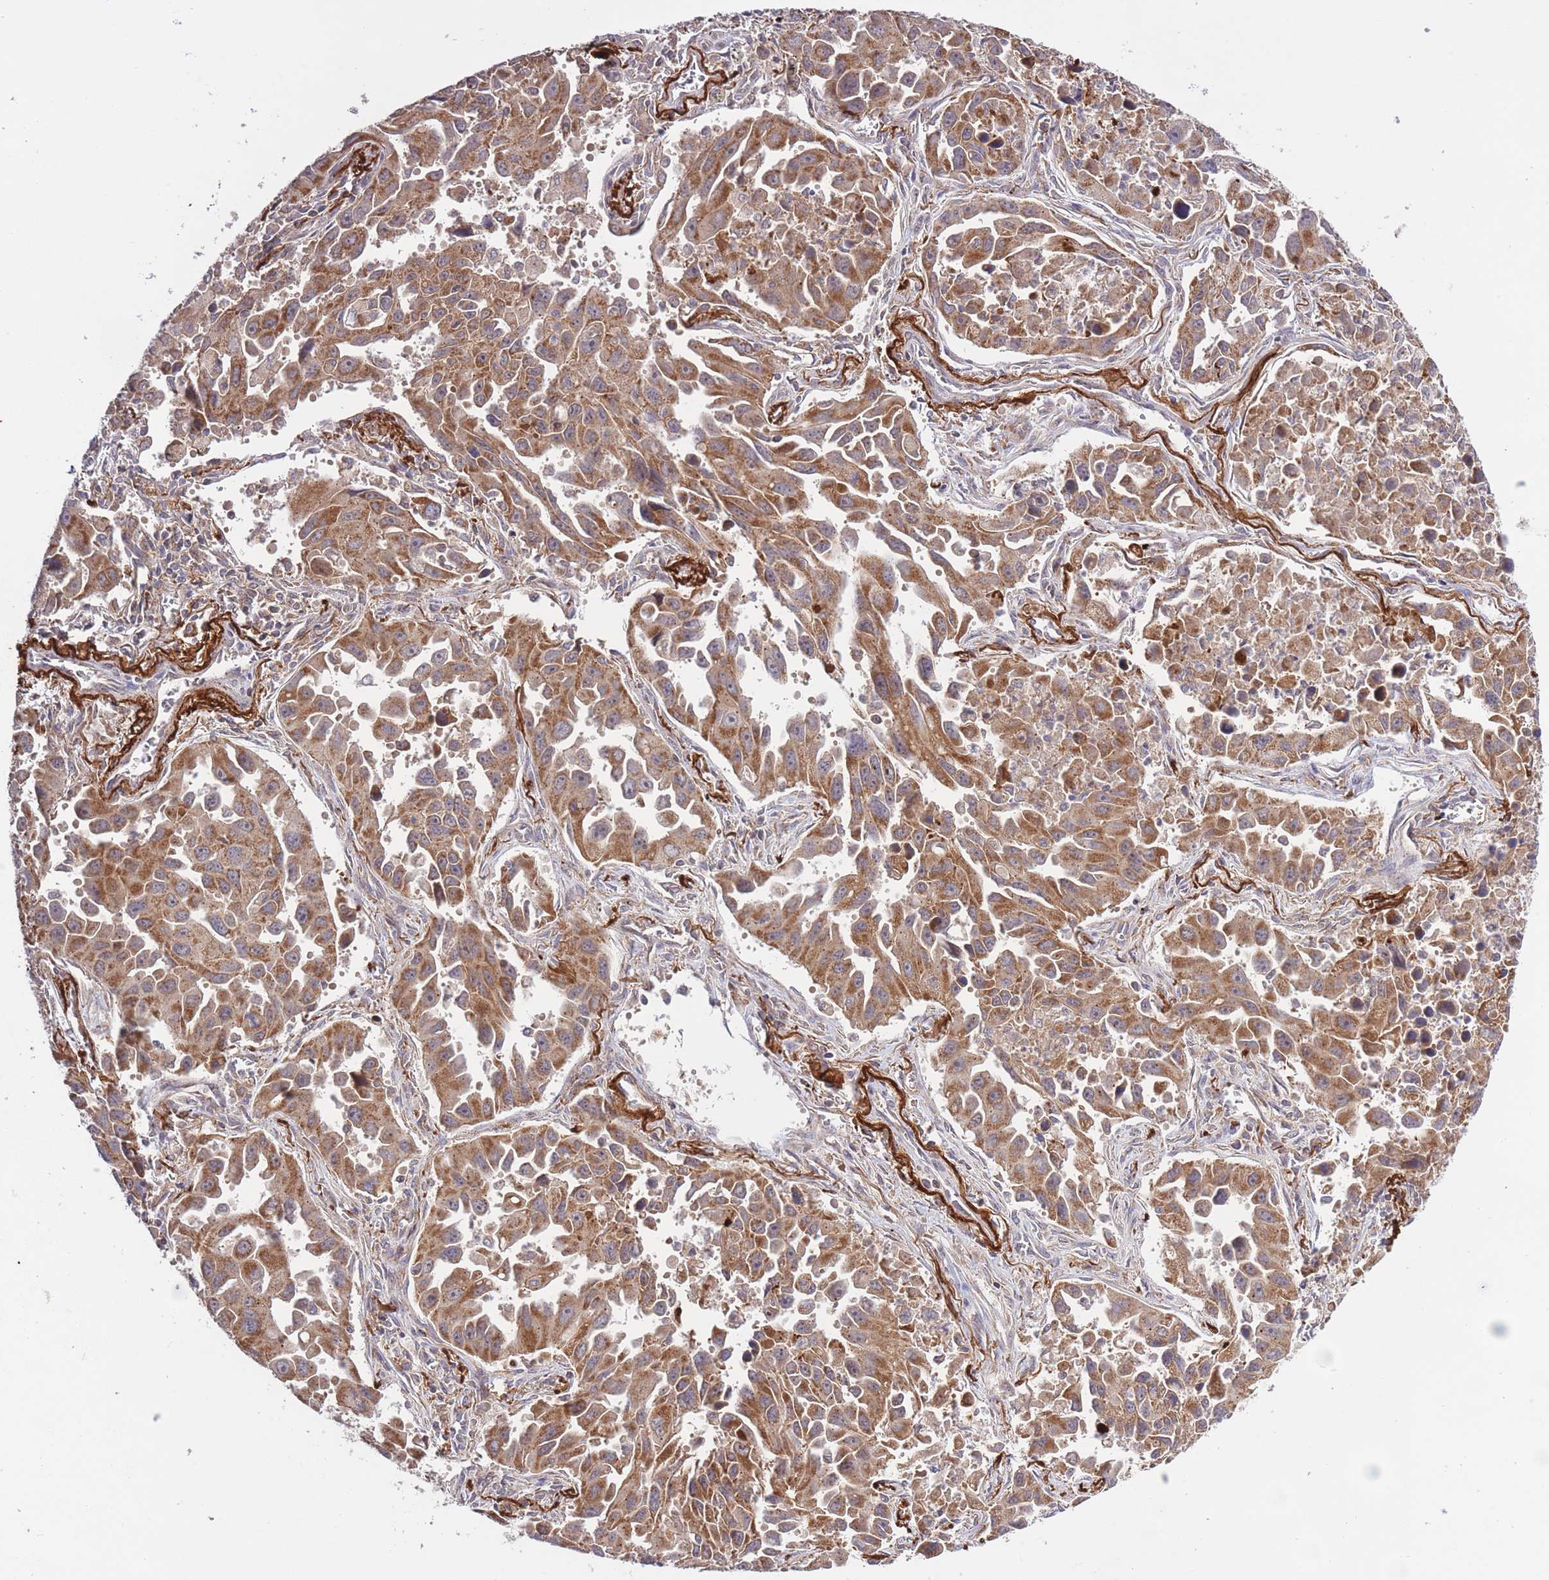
{"staining": {"intensity": "moderate", "quantity": ">75%", "location": "cytoplasmic/membranous"}, "tissue": "lung cancer", "cell_type": "Tumor cells", "image_type": "cancer", "snomed": [{"axis": "morphology", "description": "Adenocarcinoma, NOS"}, {"axis": "topography", "description": "Lung"}], "caption": "An IHC histopathology image of tumor tissue is shown. Protein staining in brown highlights moderate cytoplasmic/membranous positivity in adenocarcinoma (lung) within tumor cells.", "gene": "ATP13A2", "patient": {"sex": "male", "age": 66}}